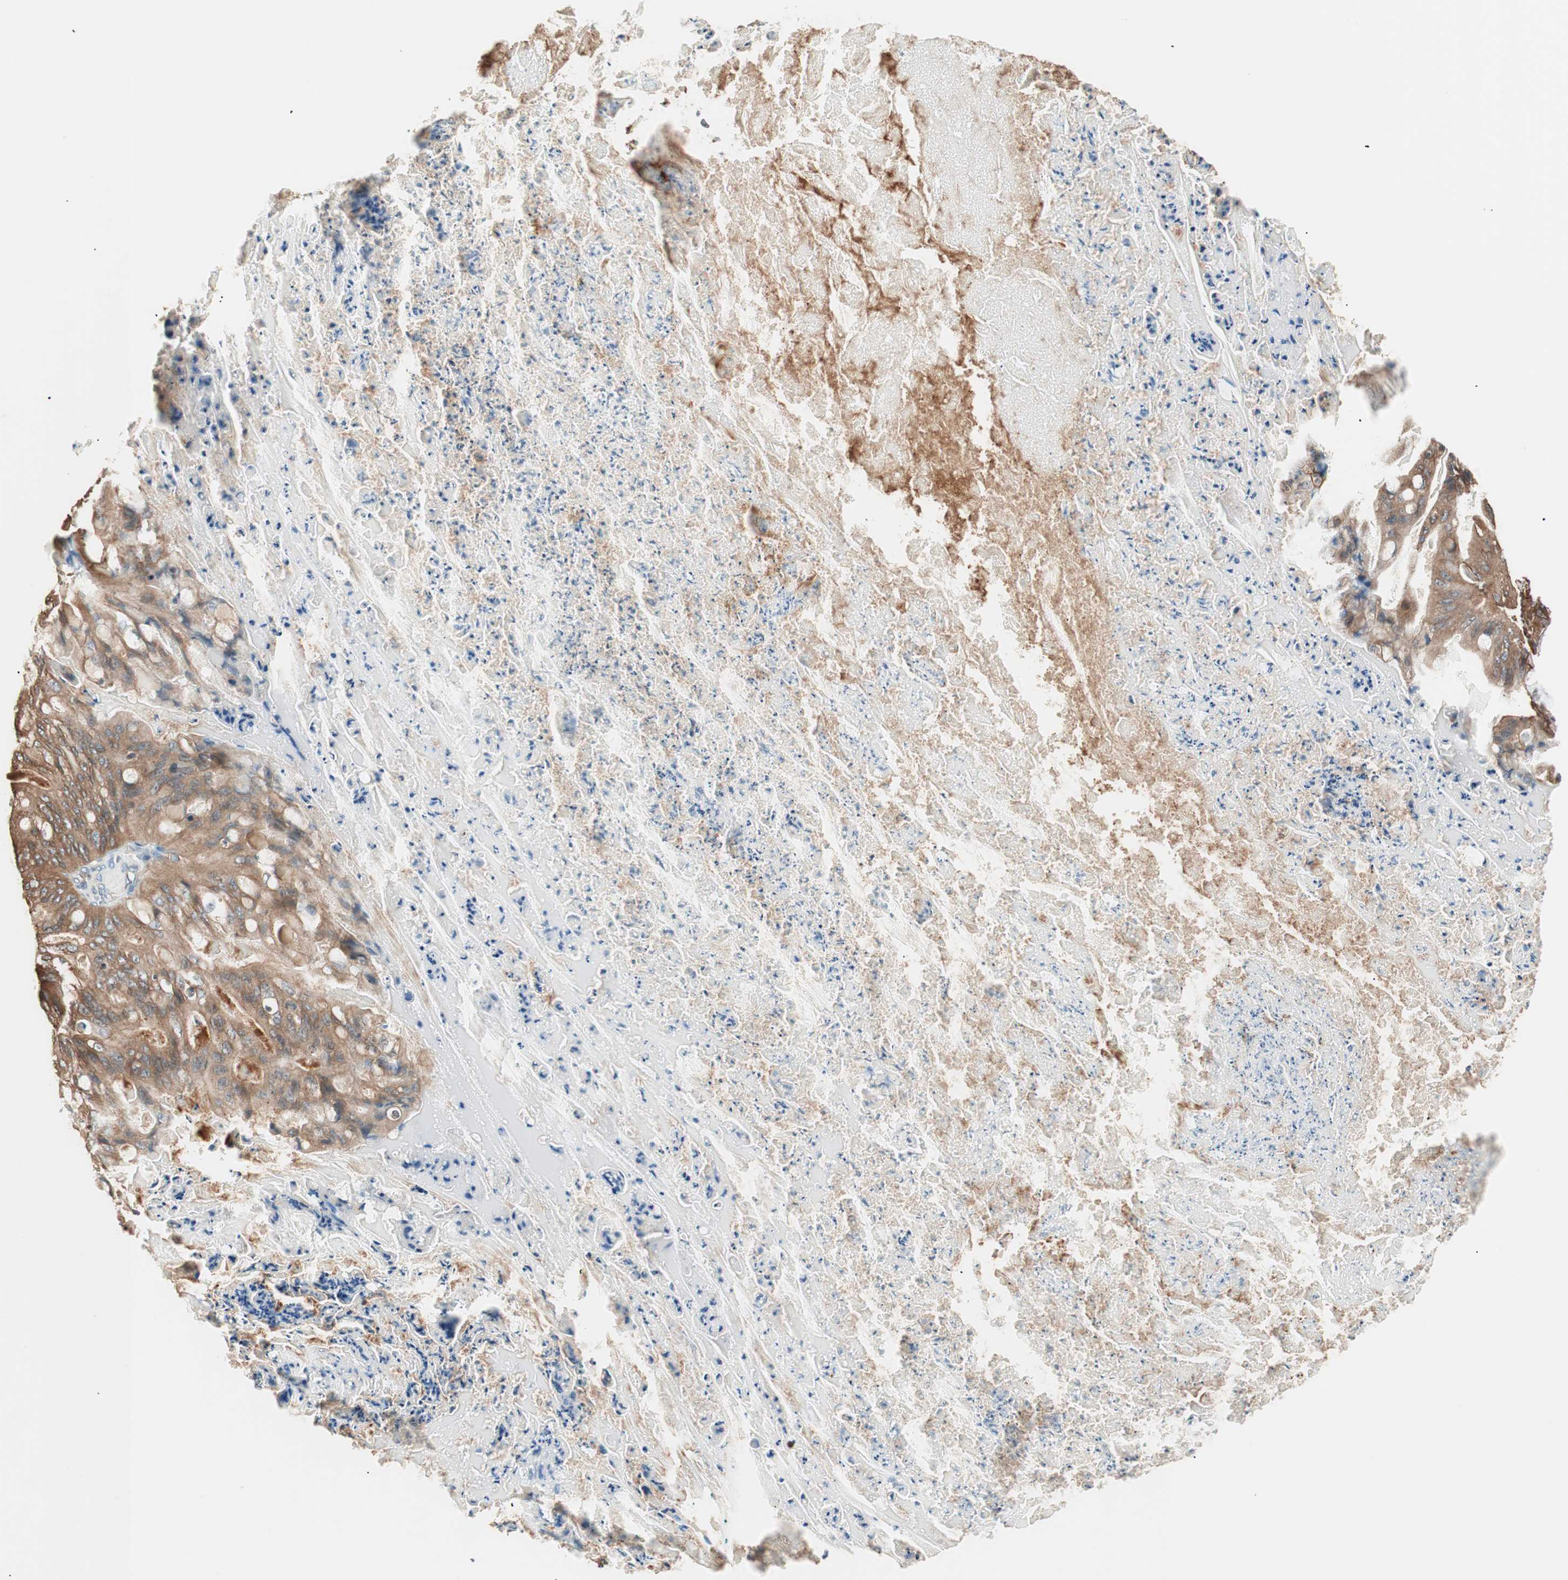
{"staining": {"intensity": "strong", "quantity": ">75%", "location": "cytoplasmic/membranous"}, "tissue": "ovarian cancer", "cell_type": "Tumor cells", "image_type": "cancer", "snomed": [{"axis": "morphology", "description": "Cystadenocarcinoma, mucinous, NOS"}, {"axis": "topography", "description": "Ovary"}], "caption": "Immunohistochemistry (IHC) histopathology image of human ovarian mucinous cystadenocarcinoma stained for a protein (brown), which demonstrates high levels of strong cytoplasmic/membranous staining in approximately >75% of tumor cells.", "gene": "TSG101", "patient": {"sex": "female", "age": 36}}